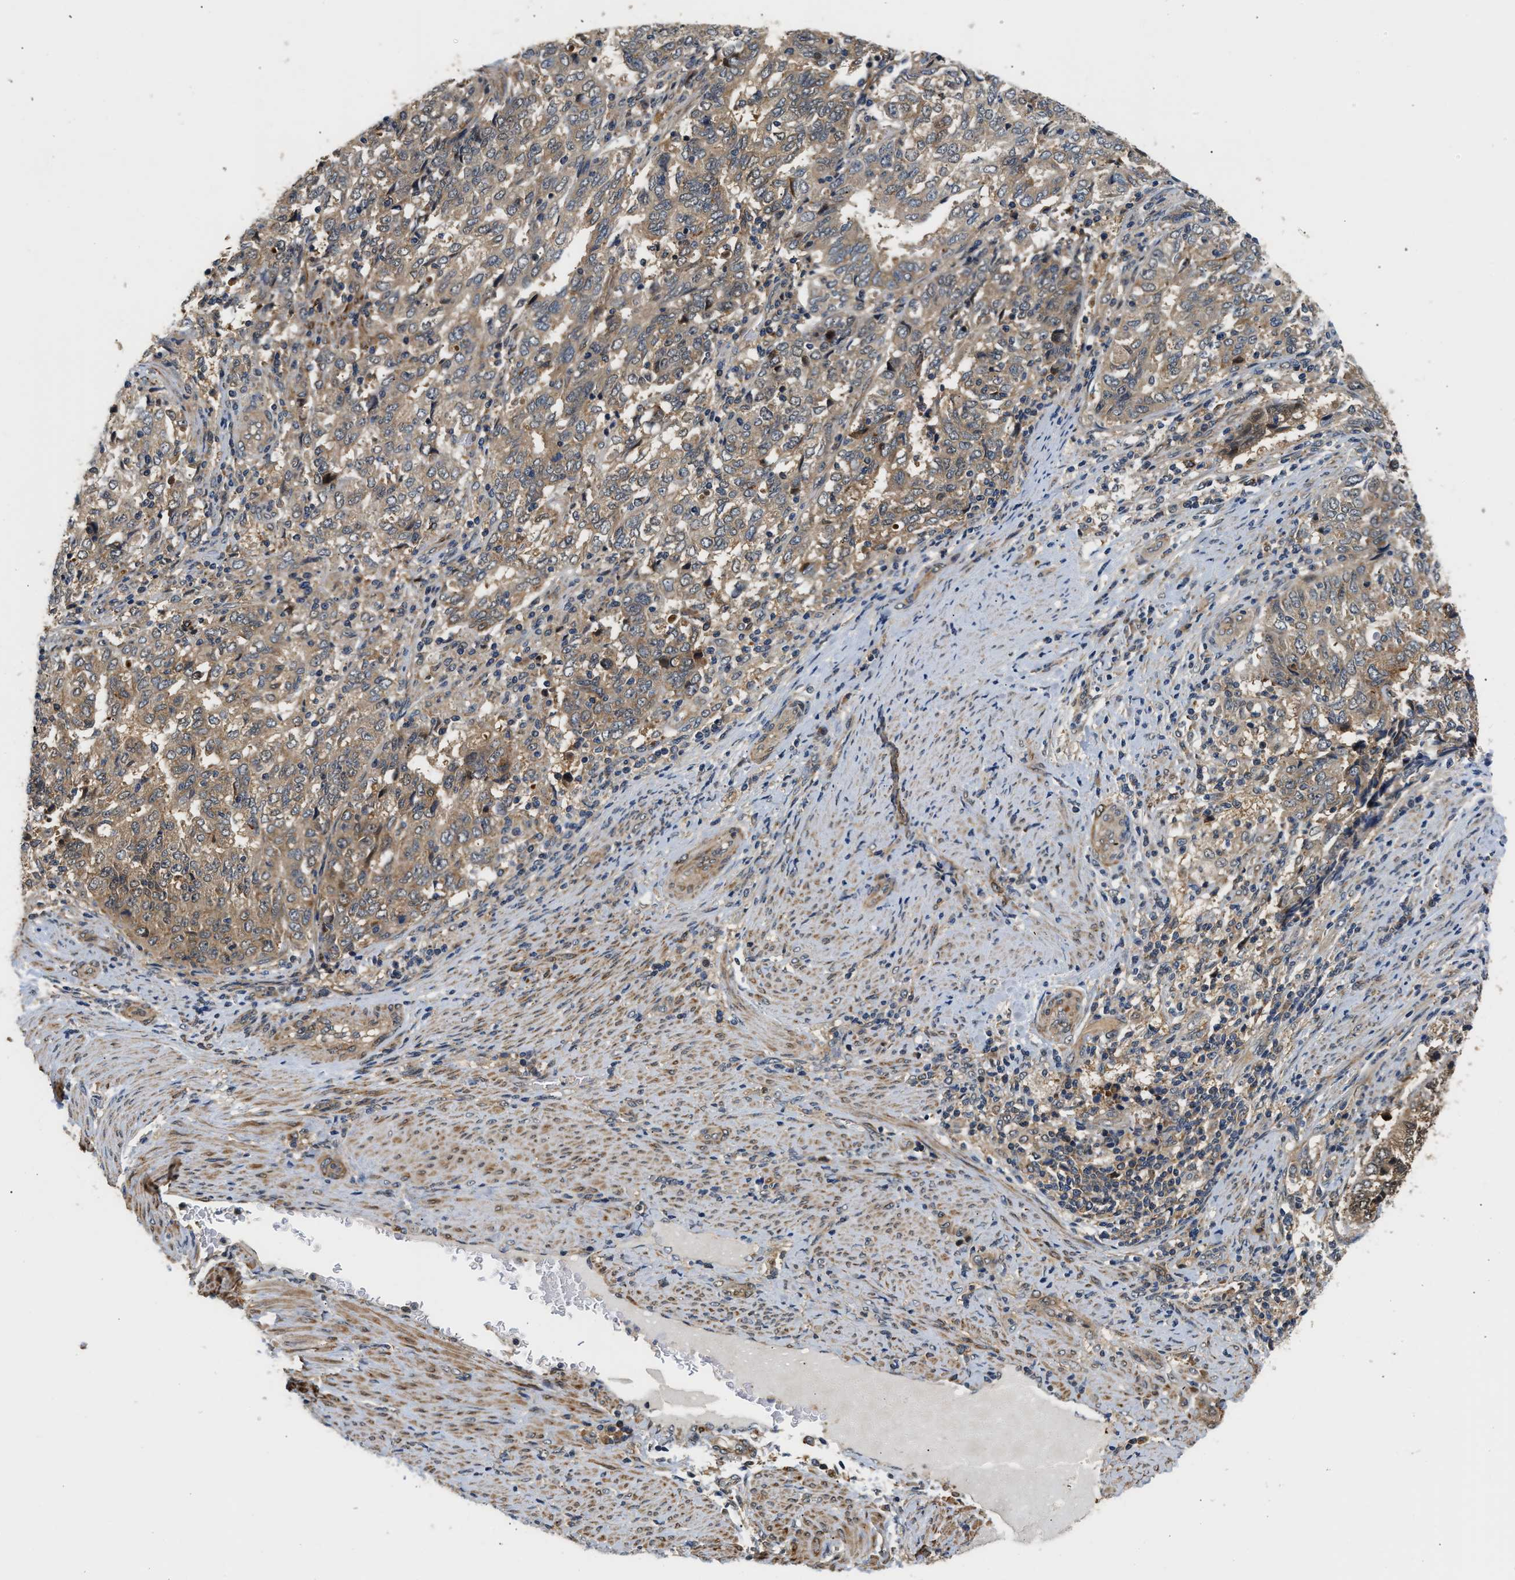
{"staining": {"intensity": "moderate", "quantity": ">75%", "location": "cytoplasmic/membranous,nuclear"}, "tissue": "endometrial cancer", "cell_type": "Tumor cells", "image_type": "cancer", "snomed": [{"axis": "morphology", "description": "Adenocarcinoma, NOS"}, {"axis": "topography", "description": "Endometrium"}], "caption": "A brown stain labels moderate cytoplasmic/membranous and nuclear expression of a protein in human endometrial cancer tumor cells.", "gene": "LARP6", "patient": {"sex": "female", "age": 80}}